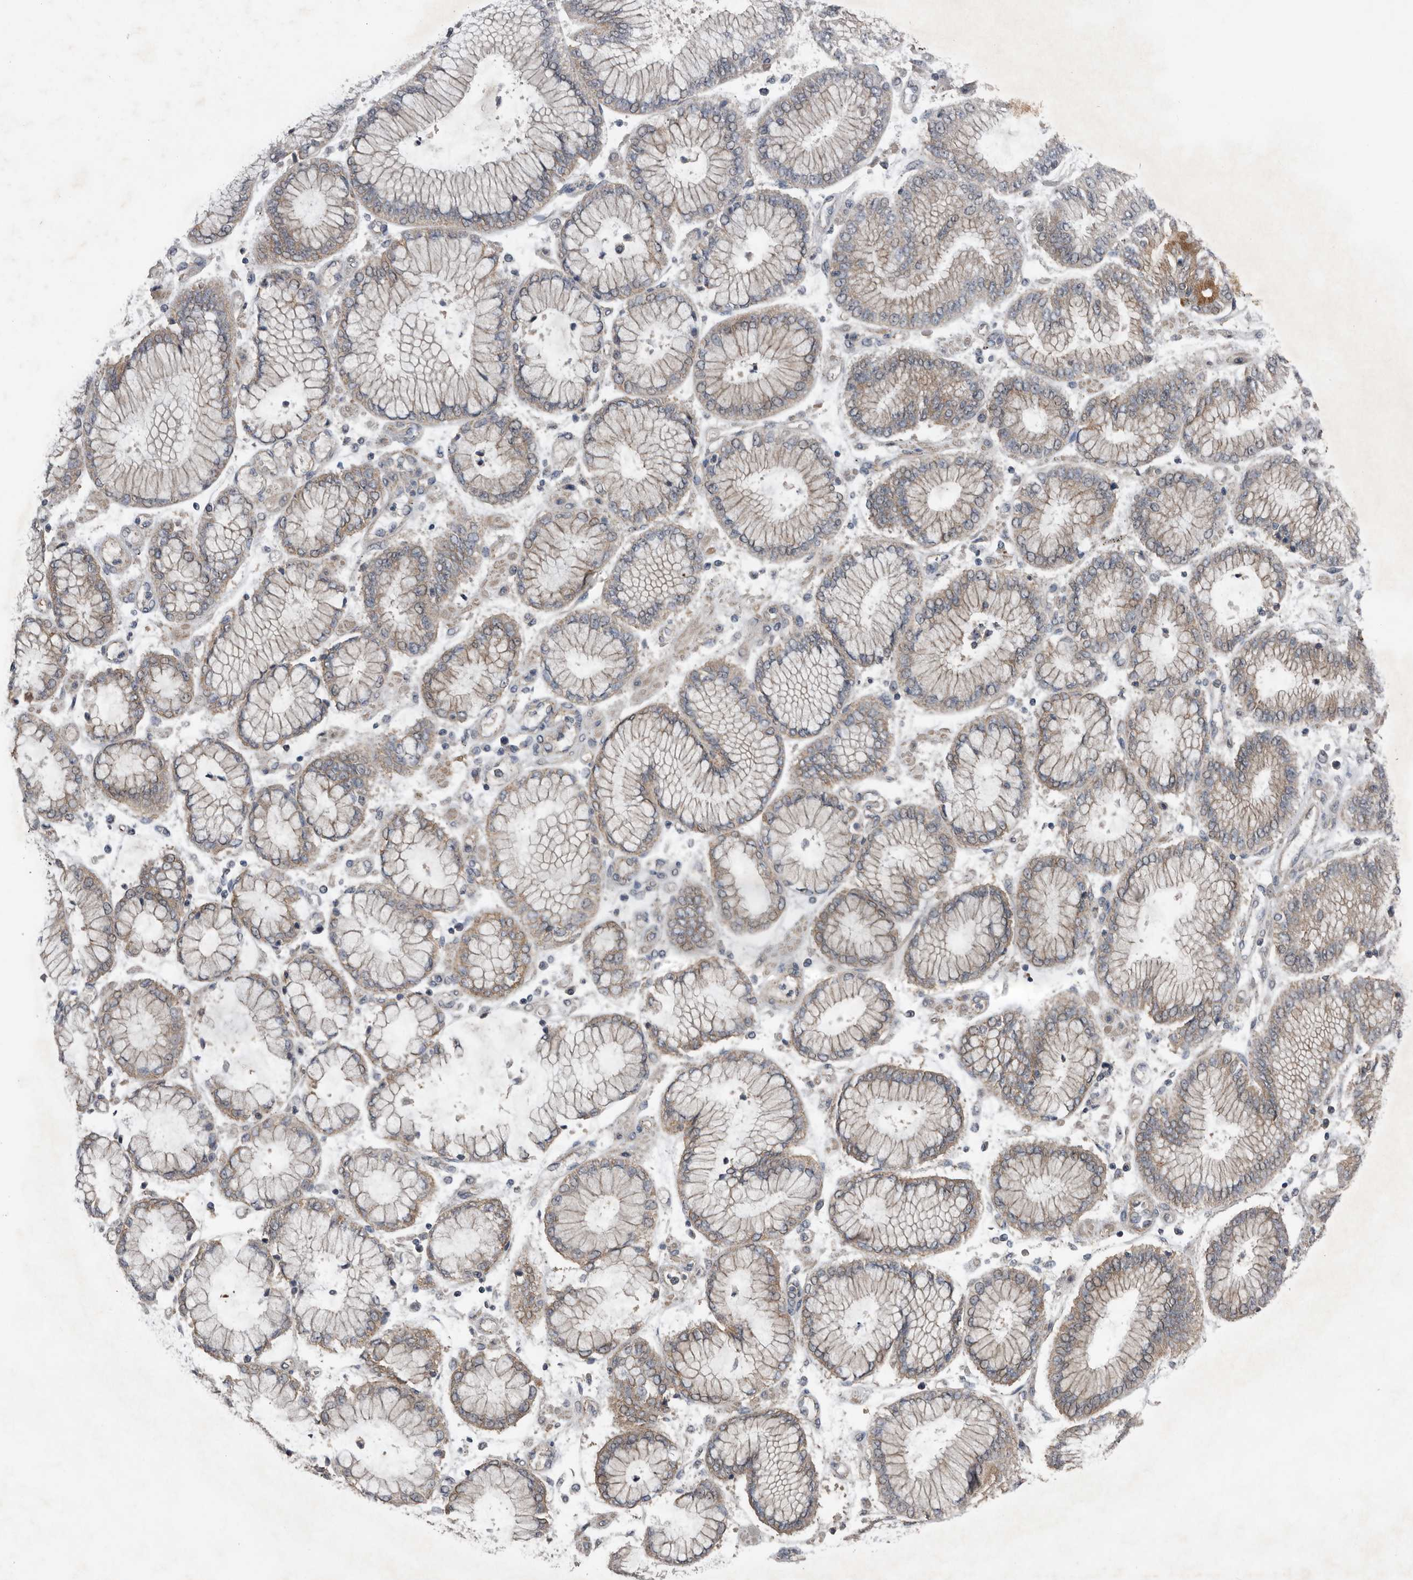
{"staining": {"intensity": "weak", "quantity": "25%-75%", "location": "cytoplasmic/membranous"}, "tissue": "stomach cancer", "cell_type": "Tumor cells", "image_type": "cancer", "snomed": [{"axis": "morphology", "description": "Adenocarcinoma, NOS"}, {"axis": "topography", "description": "Stomach"}], "caption": "Stomach cancer (adenocarcinoma) stained for a protein (brown) displays weak cytoplasmic/membranous positive expression in approximately 25%-75% of tumor cells.", "gene": "HYAL4", "patient": {"sex": "male", "age": 76}}